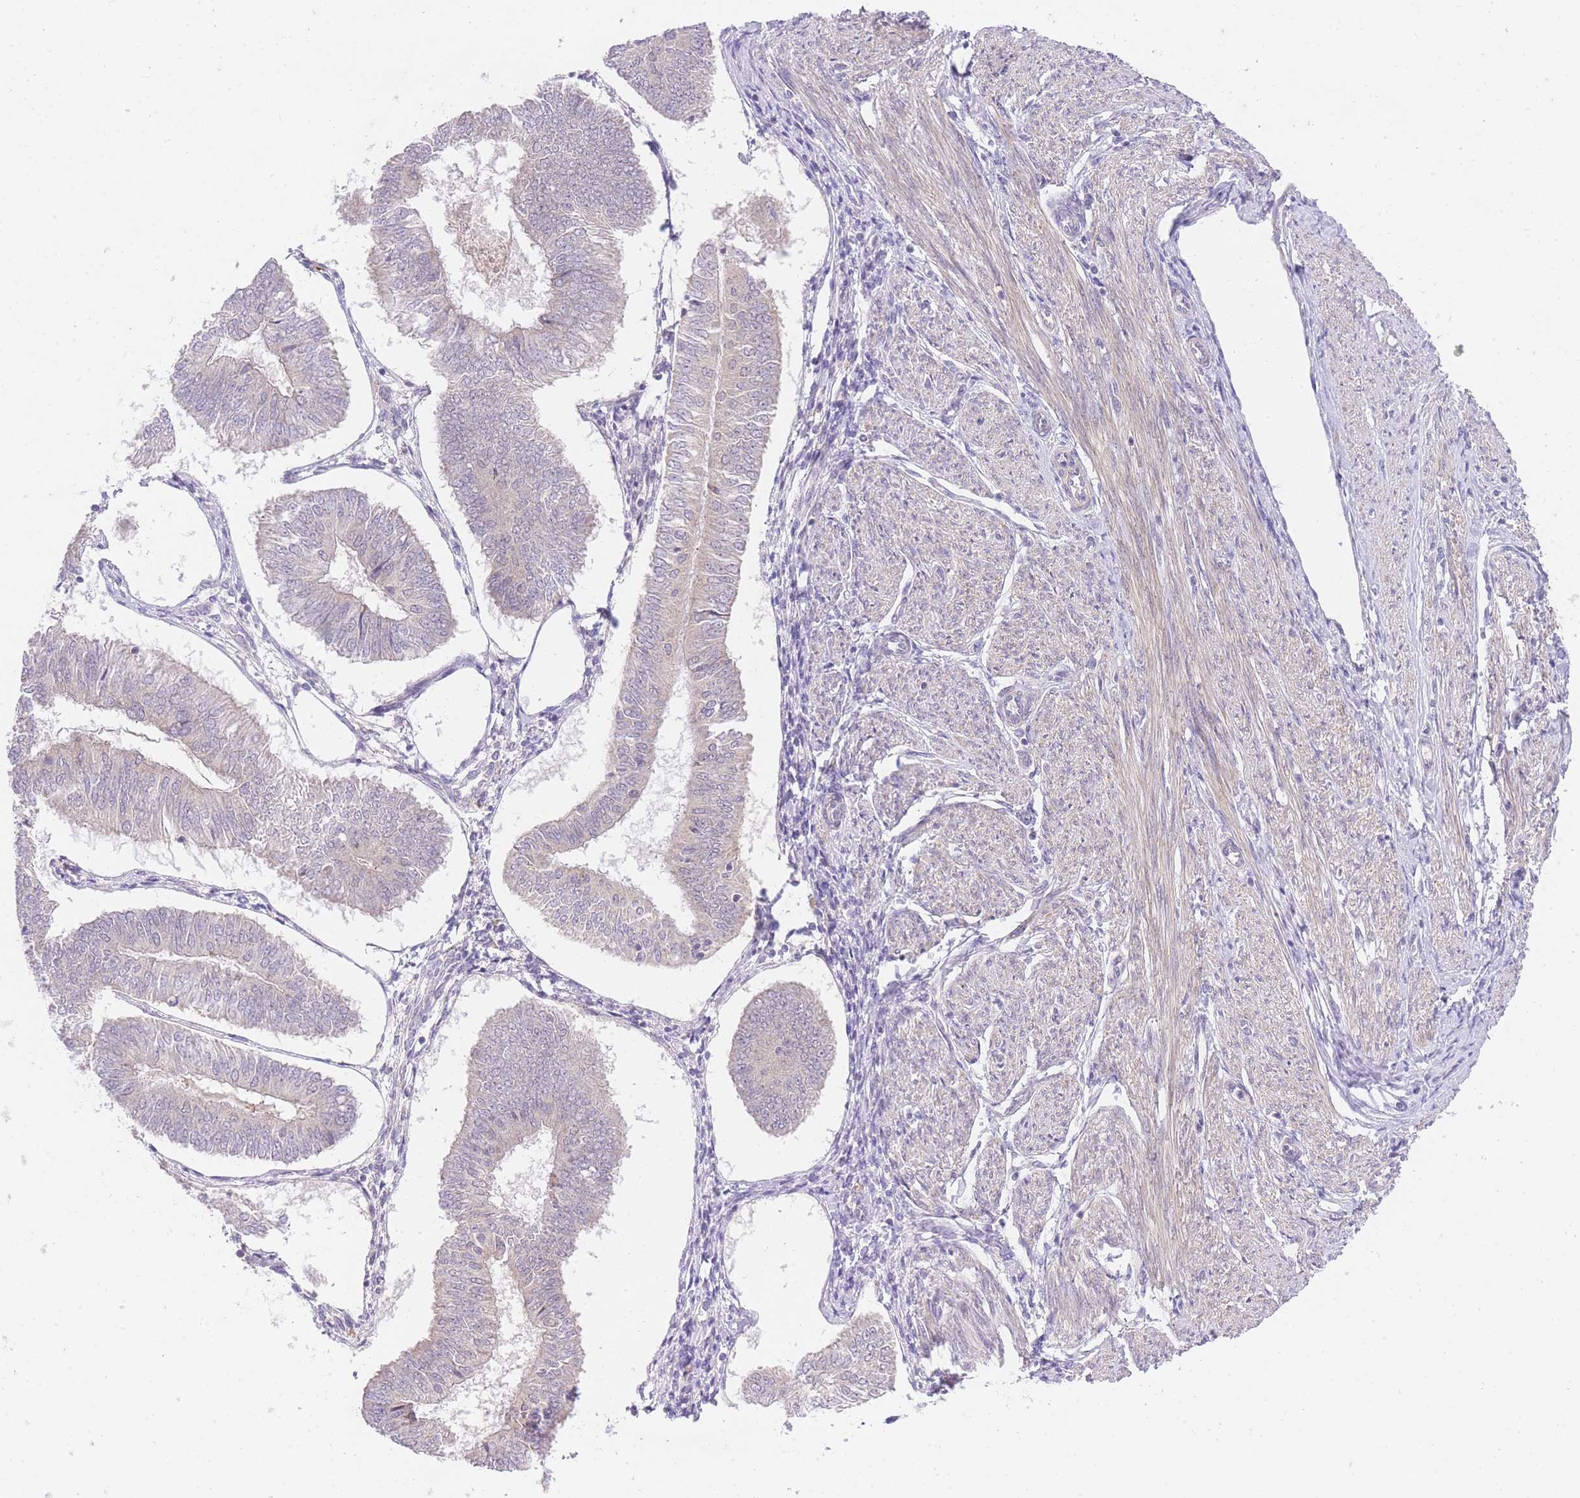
{"staining": {"intensity": "negative", "quantity": "none", "location": "none"}, "tissue": "endometrial cancer", "cell_type": "Tumor cells", "image_type": "cancer", "snomed": [{"axis": "morphology", "description": "Adenocarcinoma, NOS"}, {"axis": "topography", "description": "Endometrium"}], "caption": "Tumor cells show no significant protein staining in adenocarcinoma (endometrial).", "gene": "SLC25A33", "patient": {"sex": "female", "age": 58}}